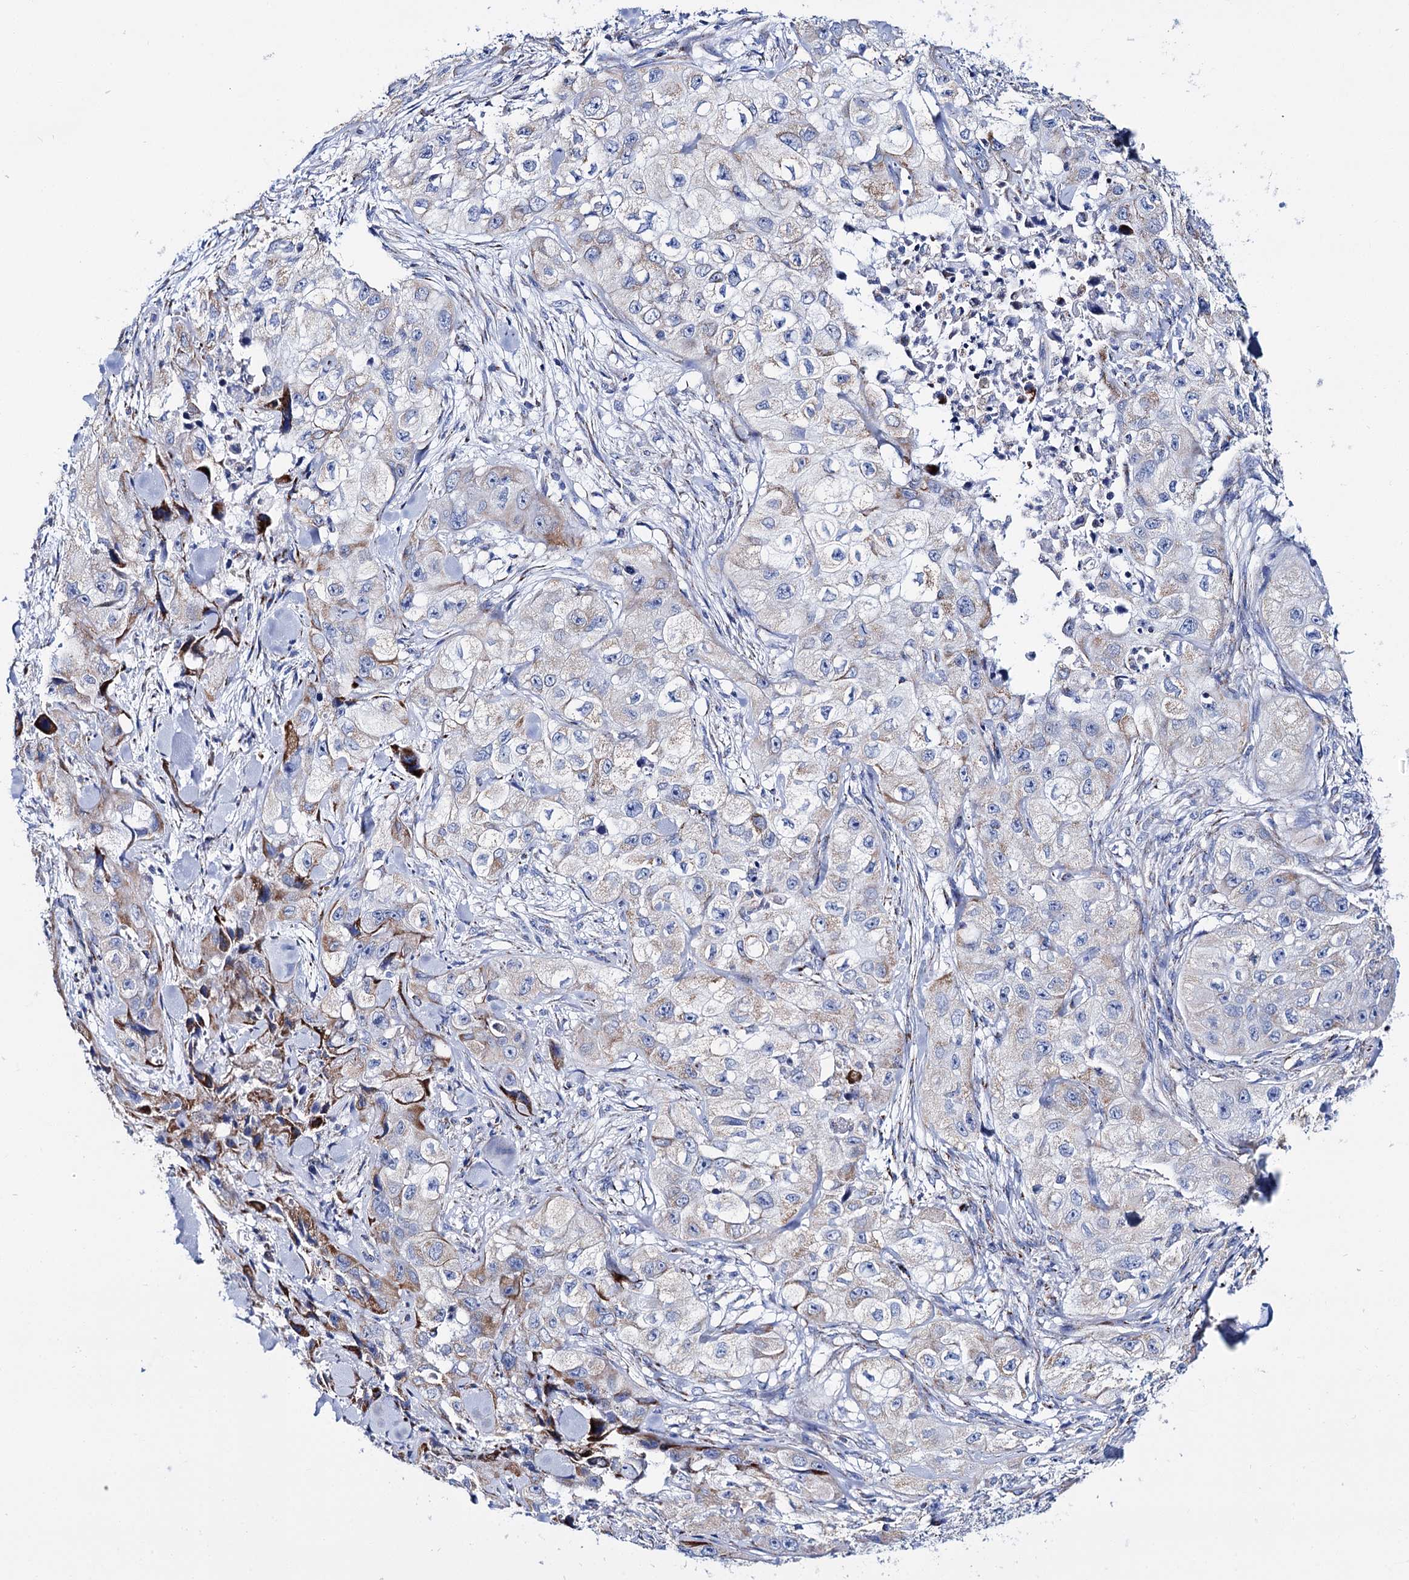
{"staining": {"intensity": "moderate", "quantity": "<25%", "location": "cytoplasmic/membranous"}, "tissue": "skin cancer", "cell_type": "Tumor cells", "image_type": "cancer", "snomed": [{"axis": "morphology", "description": "Squamous cell carcinoma, NOS"}, {"axis": "topography", "description": "Skin"}, {"axis": "topography", "description": "Subcutis"}], "caption": "Moderate cytoplasmic/membranous staining for a protein is present in approximately <25% of tumor cells of skin cancer (squamous cell carcinoma) using immunohistochemistry (IHC).", "gene": "UBASH3B", "patient": {"sex": "male", "age": 73}}